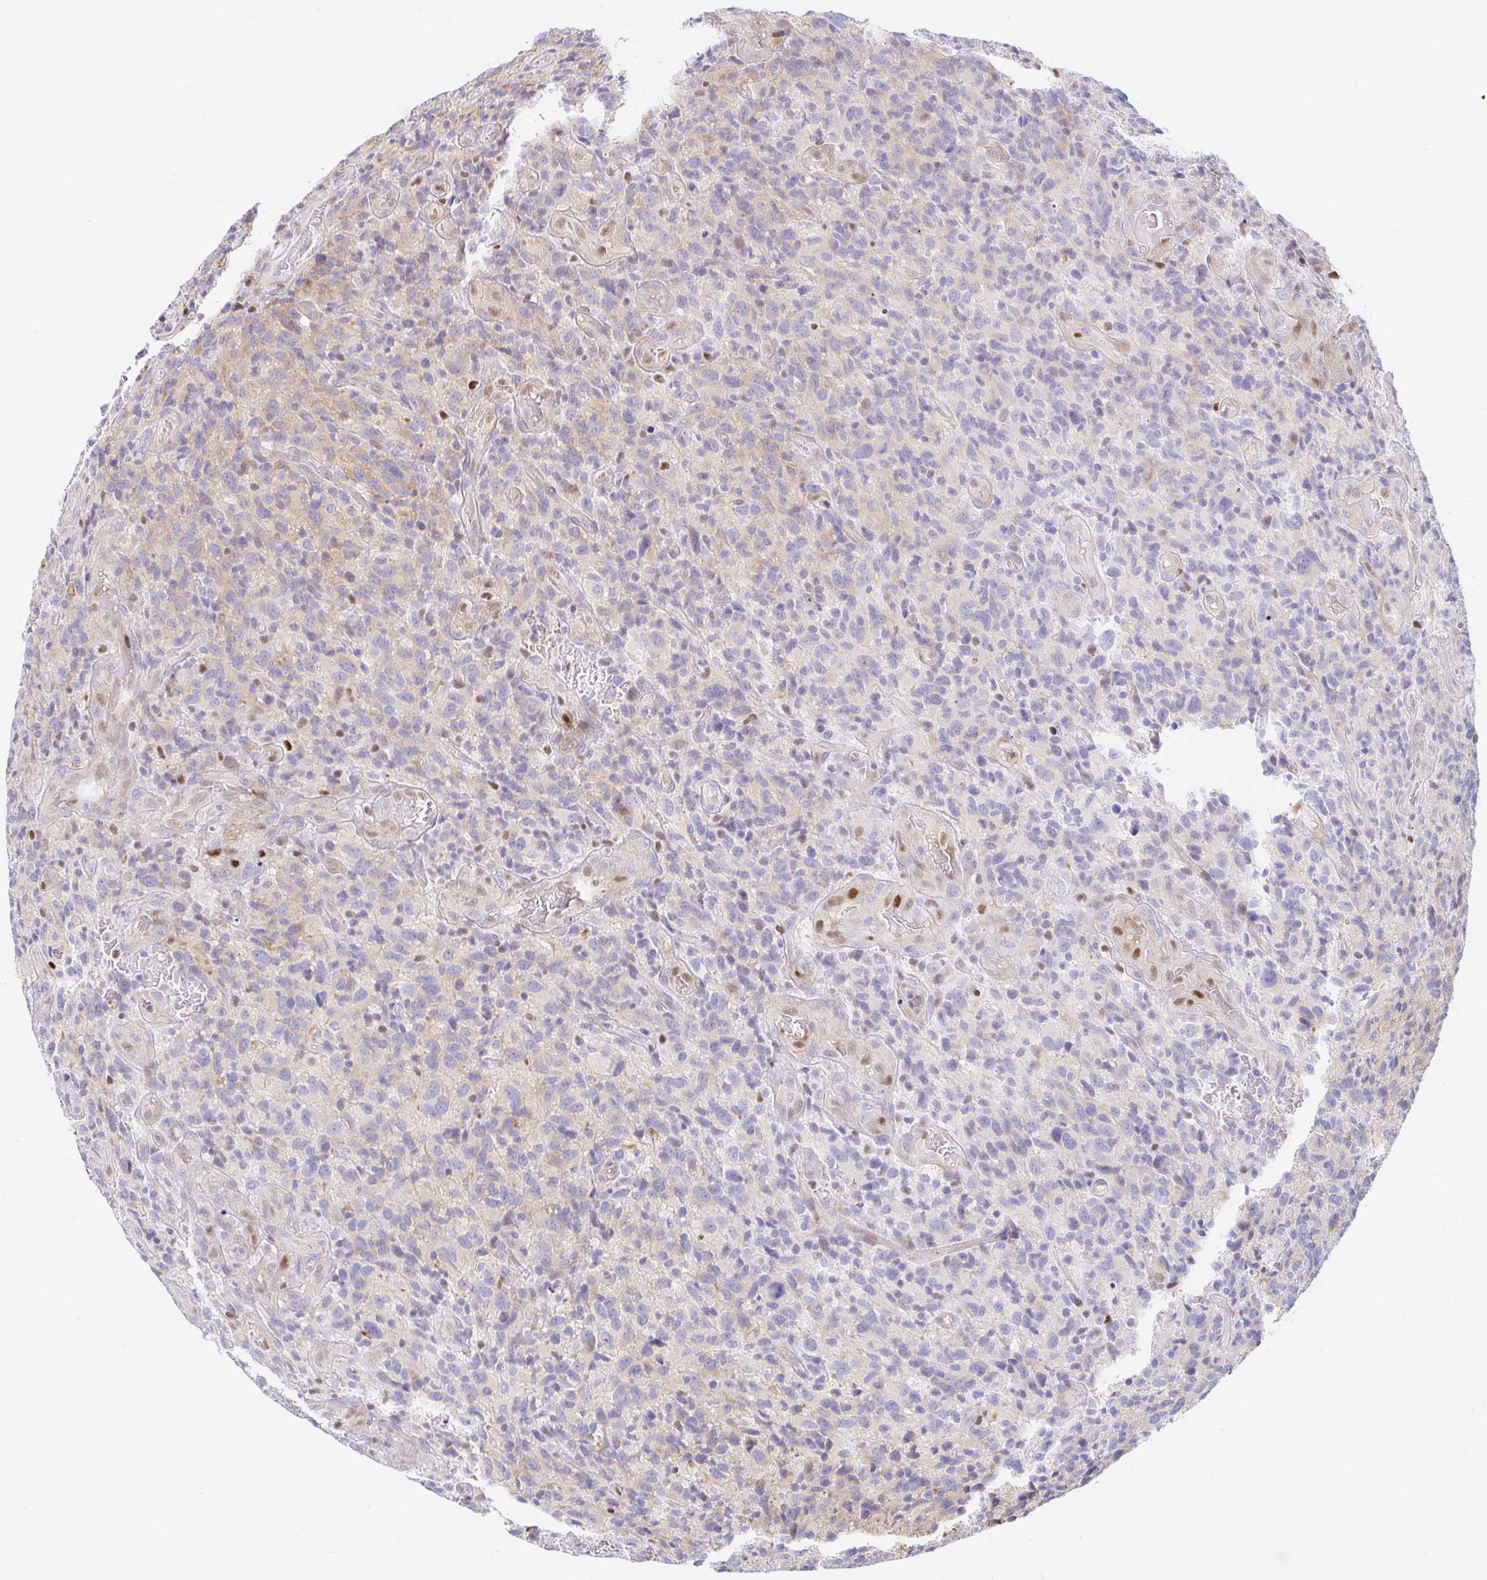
{"staining": {"intensity": "negative", "quantity": "none", "location": "none"}, "tissue": "glioma", "cell_type": "Tumor cells", "image_type": "cancer", "snomed": [{"axis": "morphology", "description": "Glioma, malignant, High grade"}, {"axis": "topography", "description": "Brain"}], "caption": "High magnification brightfield microscopy of glioma stained with DAB (3,3'-diaminobenzidine) (brown) and counterstained with hematoxylin (blue): tumor cells show no significant staining. (Brightfield microscopy of DAB (3,3'-diaminobenzidine) IHC at high magnification).", "gene": "HINFP", "patient": {"sex": "male", "age": 76}}